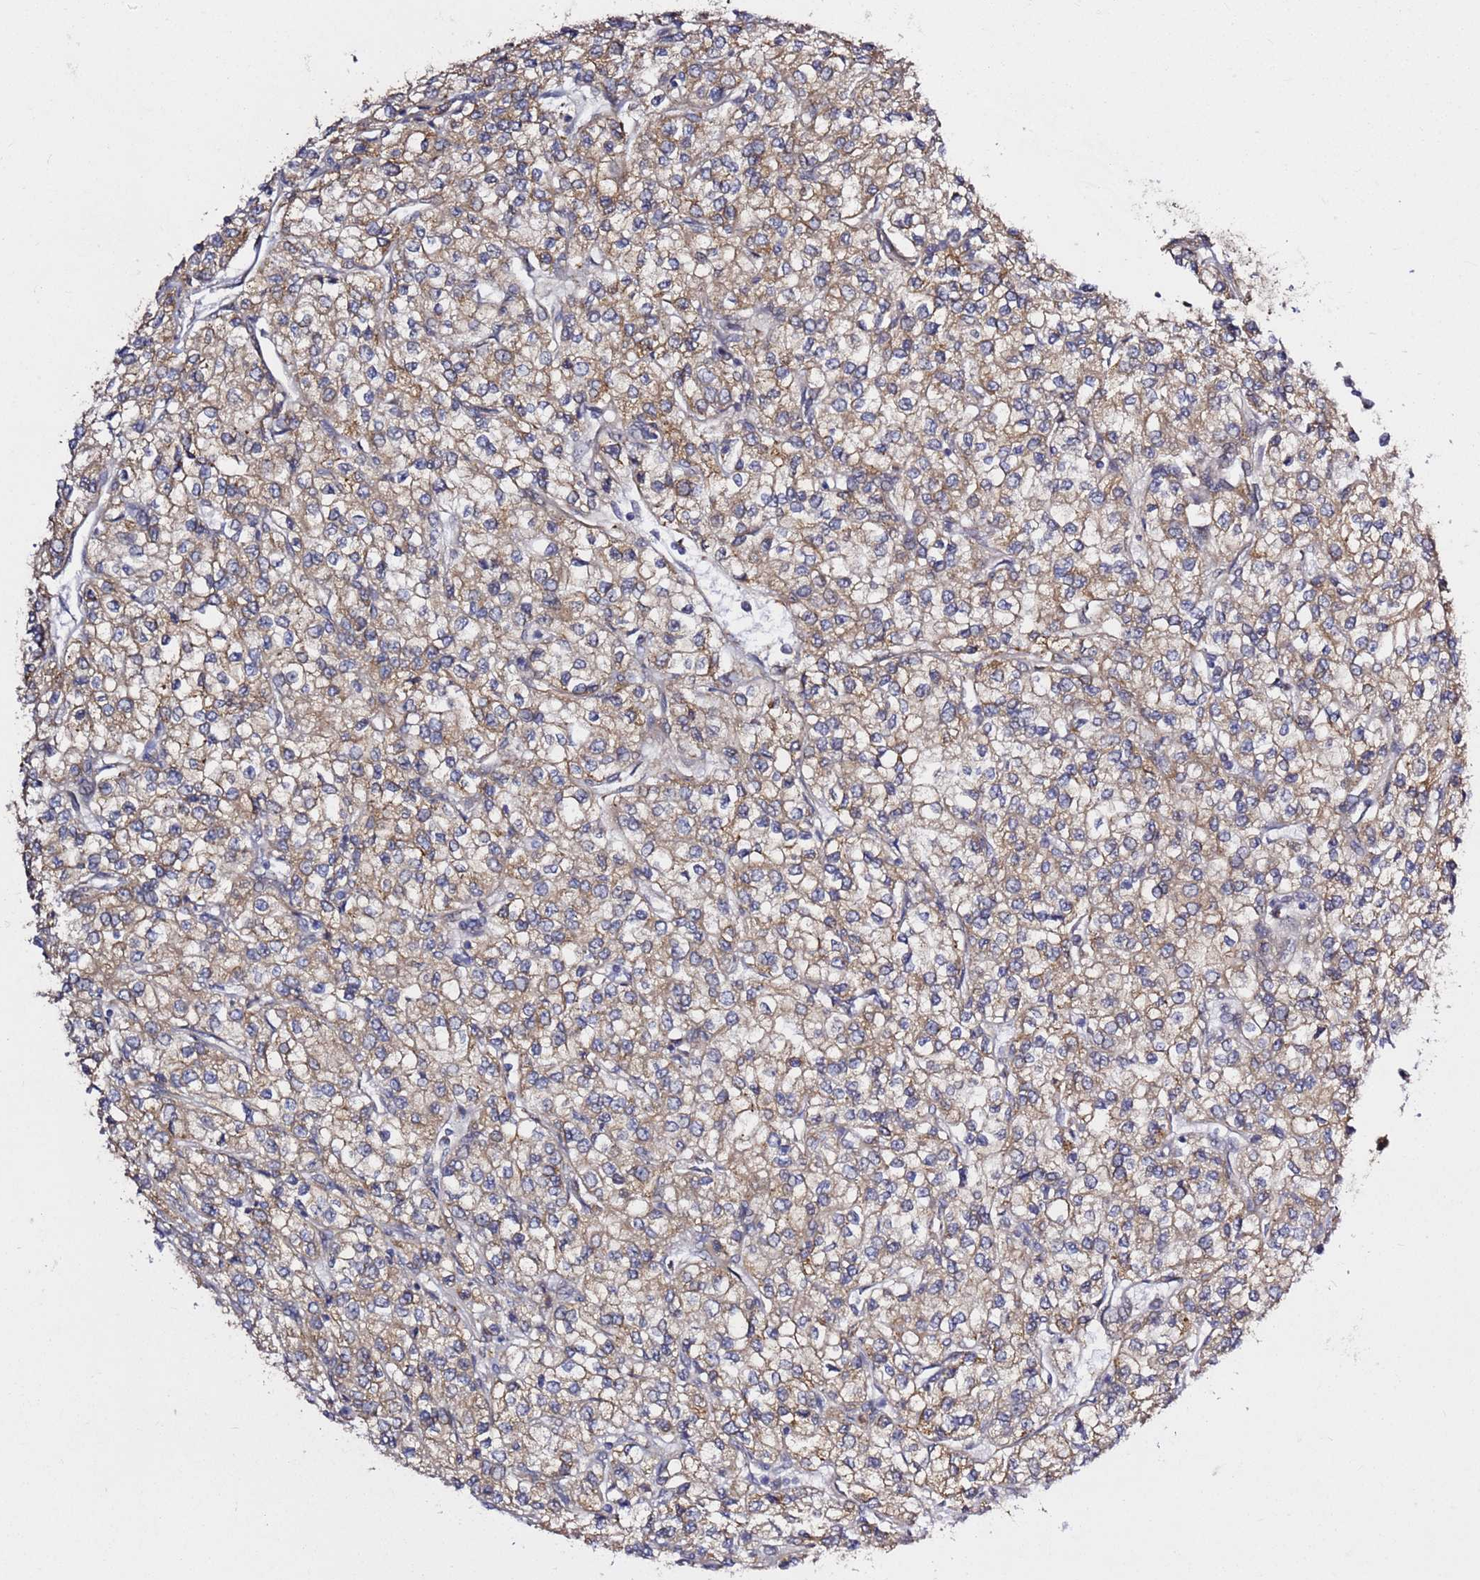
{"staining": {"intensity": "weak", "quantity": ">75%", "location": "cytoplasmic/membranous"}, "tissue": "renal cancer", "cell_type": "Tumor cells", "image_type": "cancer", "snomed": [{"axis": "morphology", "description": "Adenocarcinoma, NOS"}, {"axis": "topography", "description": "Kidney"}], "caption": "Protein staining shows weak cytoplasmic/membranous positivity in about >75% of tumor cells in renal cancer (adenocarcinoma). The protein is shown in brown color, while the nuclei are stained blue.", "gene": "PRKAB2", "patient": {"sex": "male", "age": 80}}